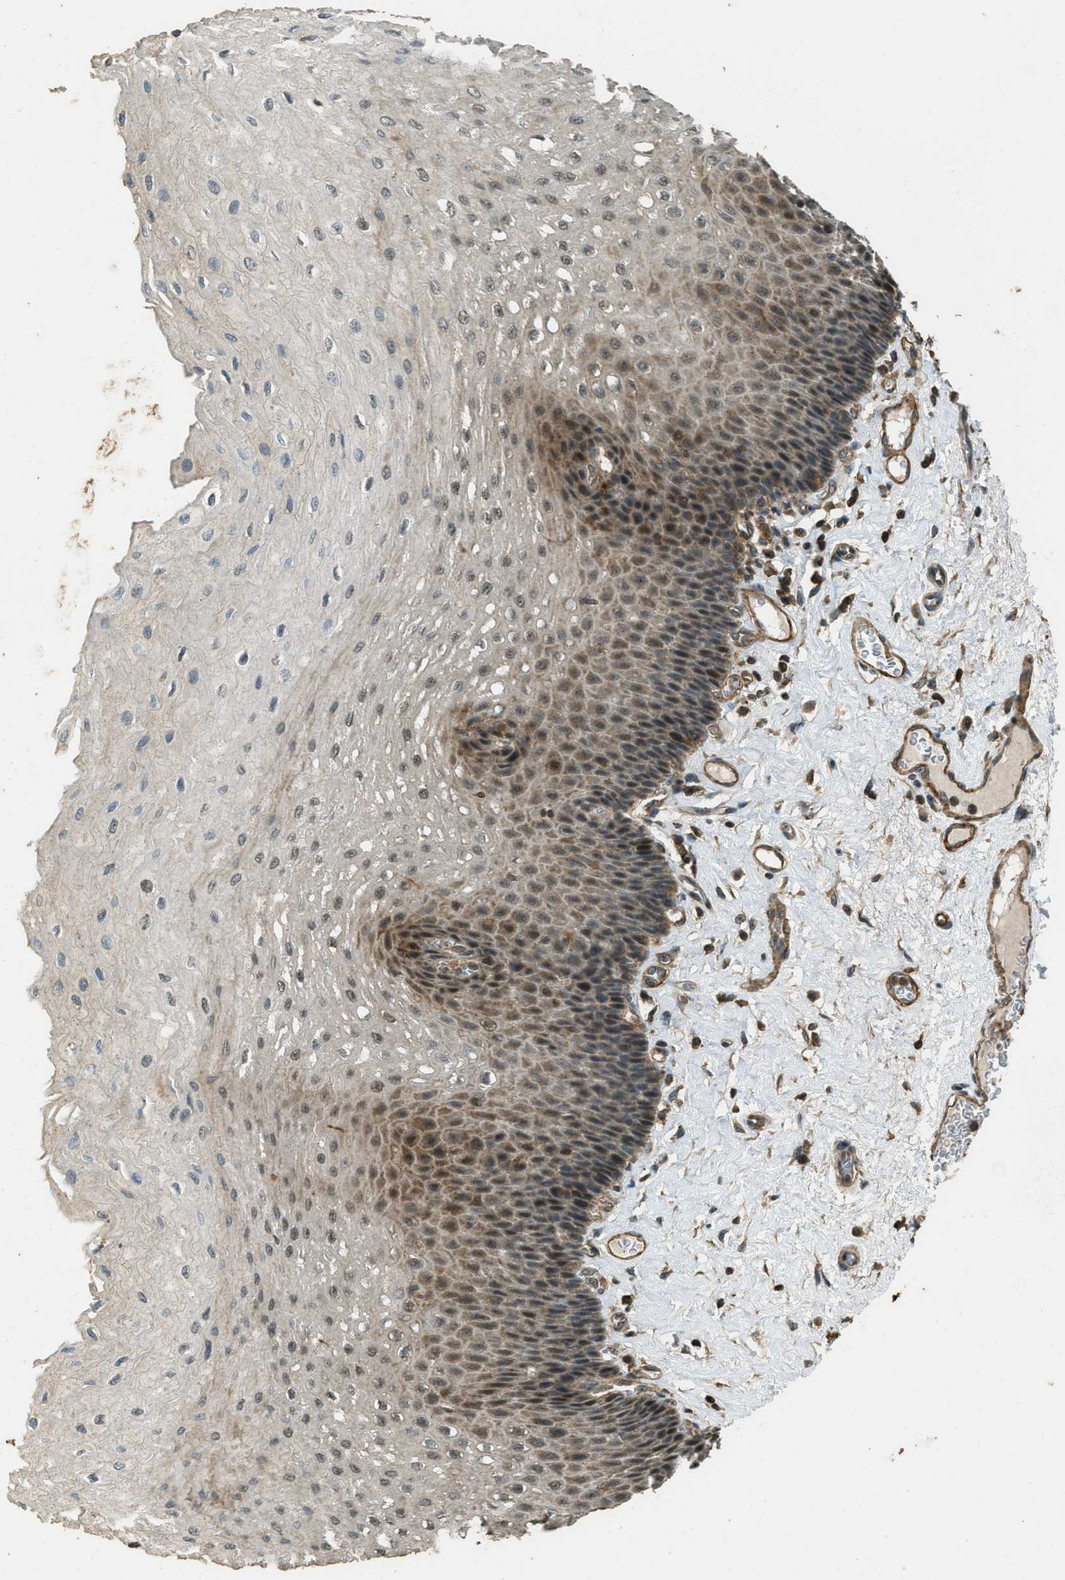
{"staining": {"intensity": "moderate", "quantity": ">75%", "location": "cytoplasmic/membranous,nuclear"}, "tissue": "esophagus", "cell_type": "Squamous epithelial cells", "image_type": "normal", "snomed": [{"axis": "morphology", "description": "Normal tissue, NOS"}, {"axis": "topography", "description": "Esophagus"}], "caption": "Human esophagus stained with a brown dye displays moderate cytoplasmic/membranous,nuclear positive staining in about >75% of squamous epithelial cells.", "gene": "PPP6R3", "patient": {"sex": "female", "age": 72}}